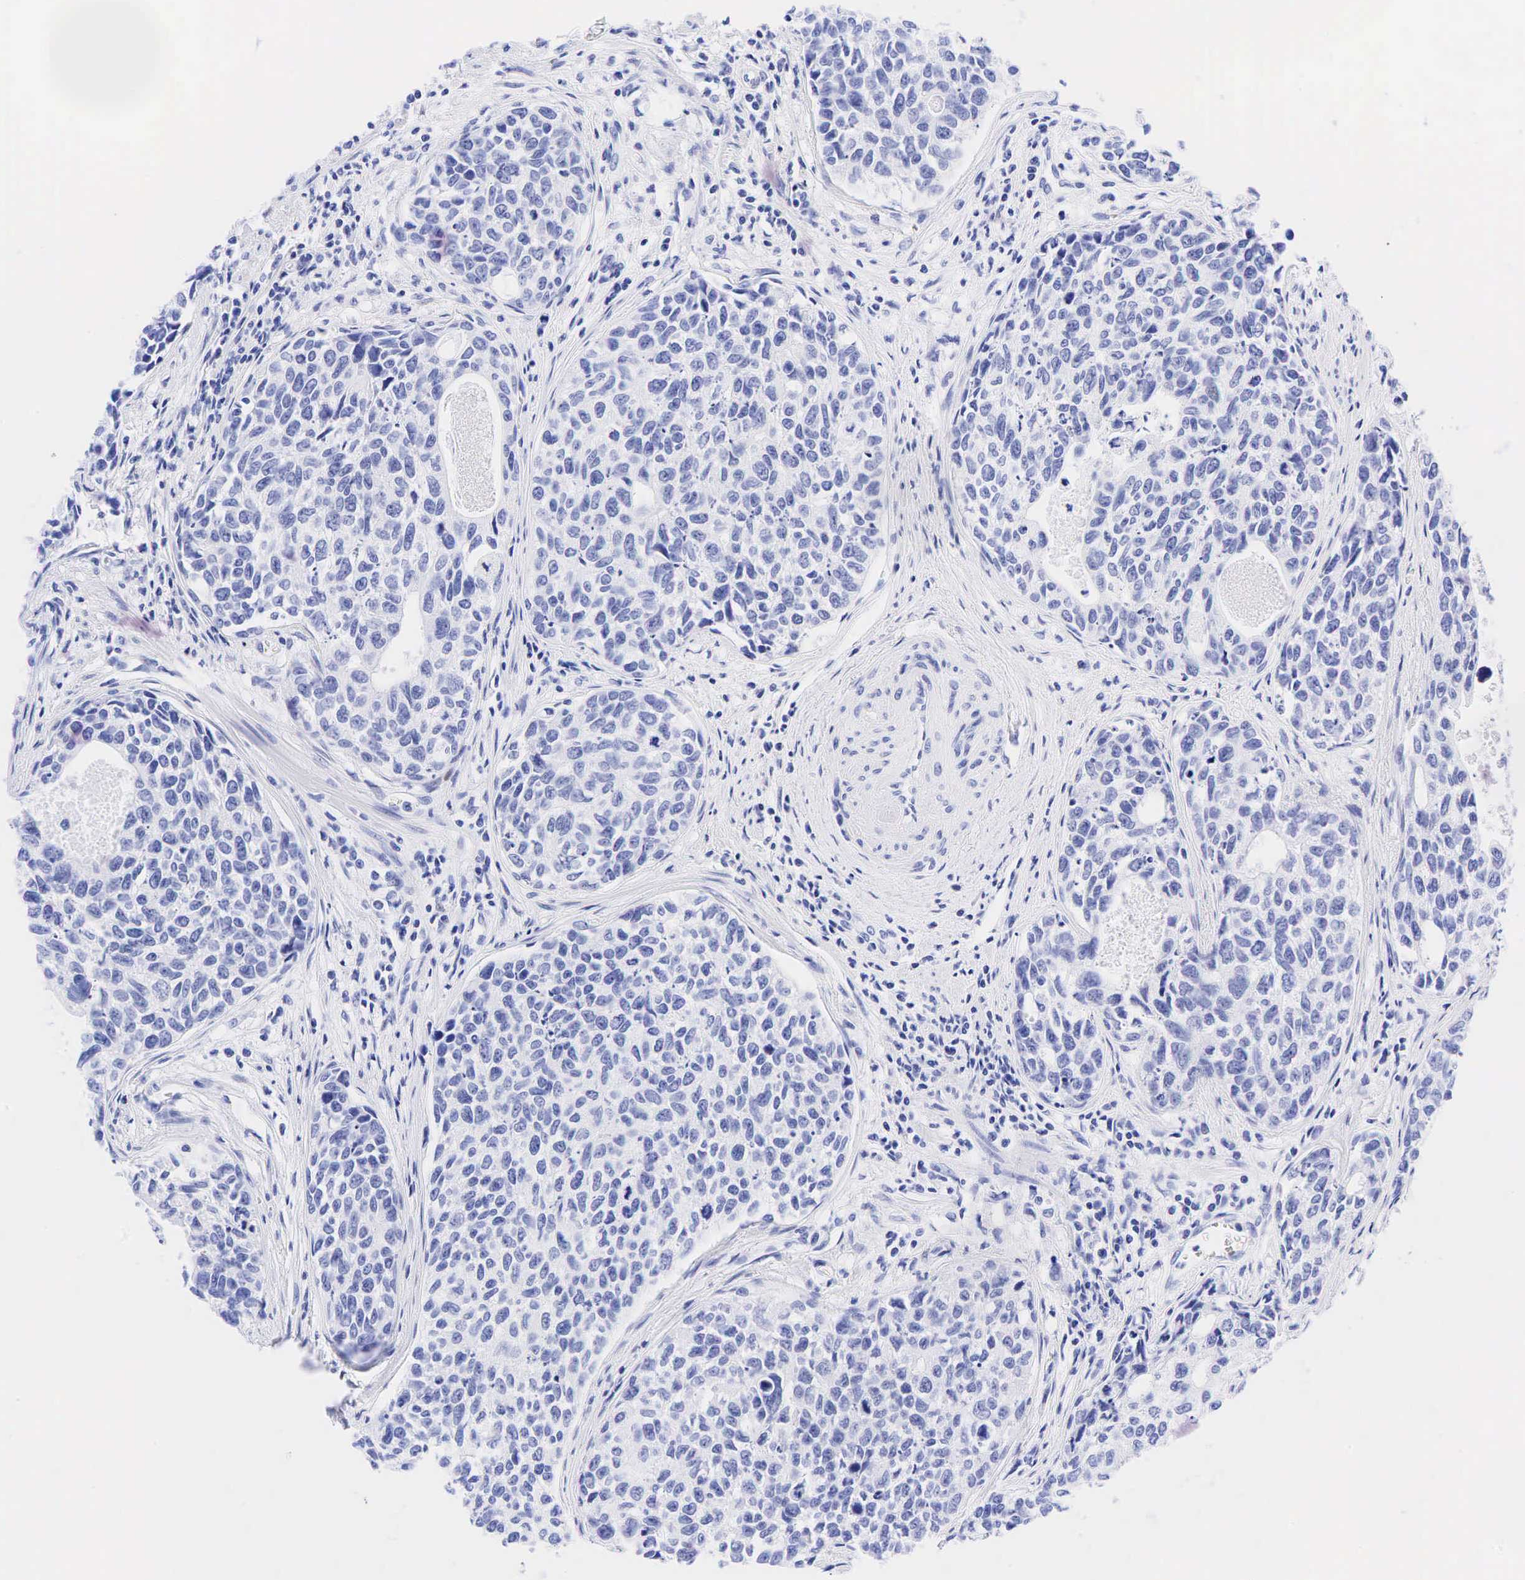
{"staining": {"intensity": "negative", "quantity": "none", "location": "none"}, "tissue": "urothelial cancer", "cell_type": "Tumor cells", "image_type": "cancer", "snomed": [{"axis": "morphology", "description": "Urothelial carcinoma, High grade"}, {"axis": "topography", "description": "Urinary bladder"}], "caption": "There is no significant staining in tumor cells of urothelial carcinoma (high-grade).", "gene": "ESR1", "patient": {"sex": "male", "age": 81}}